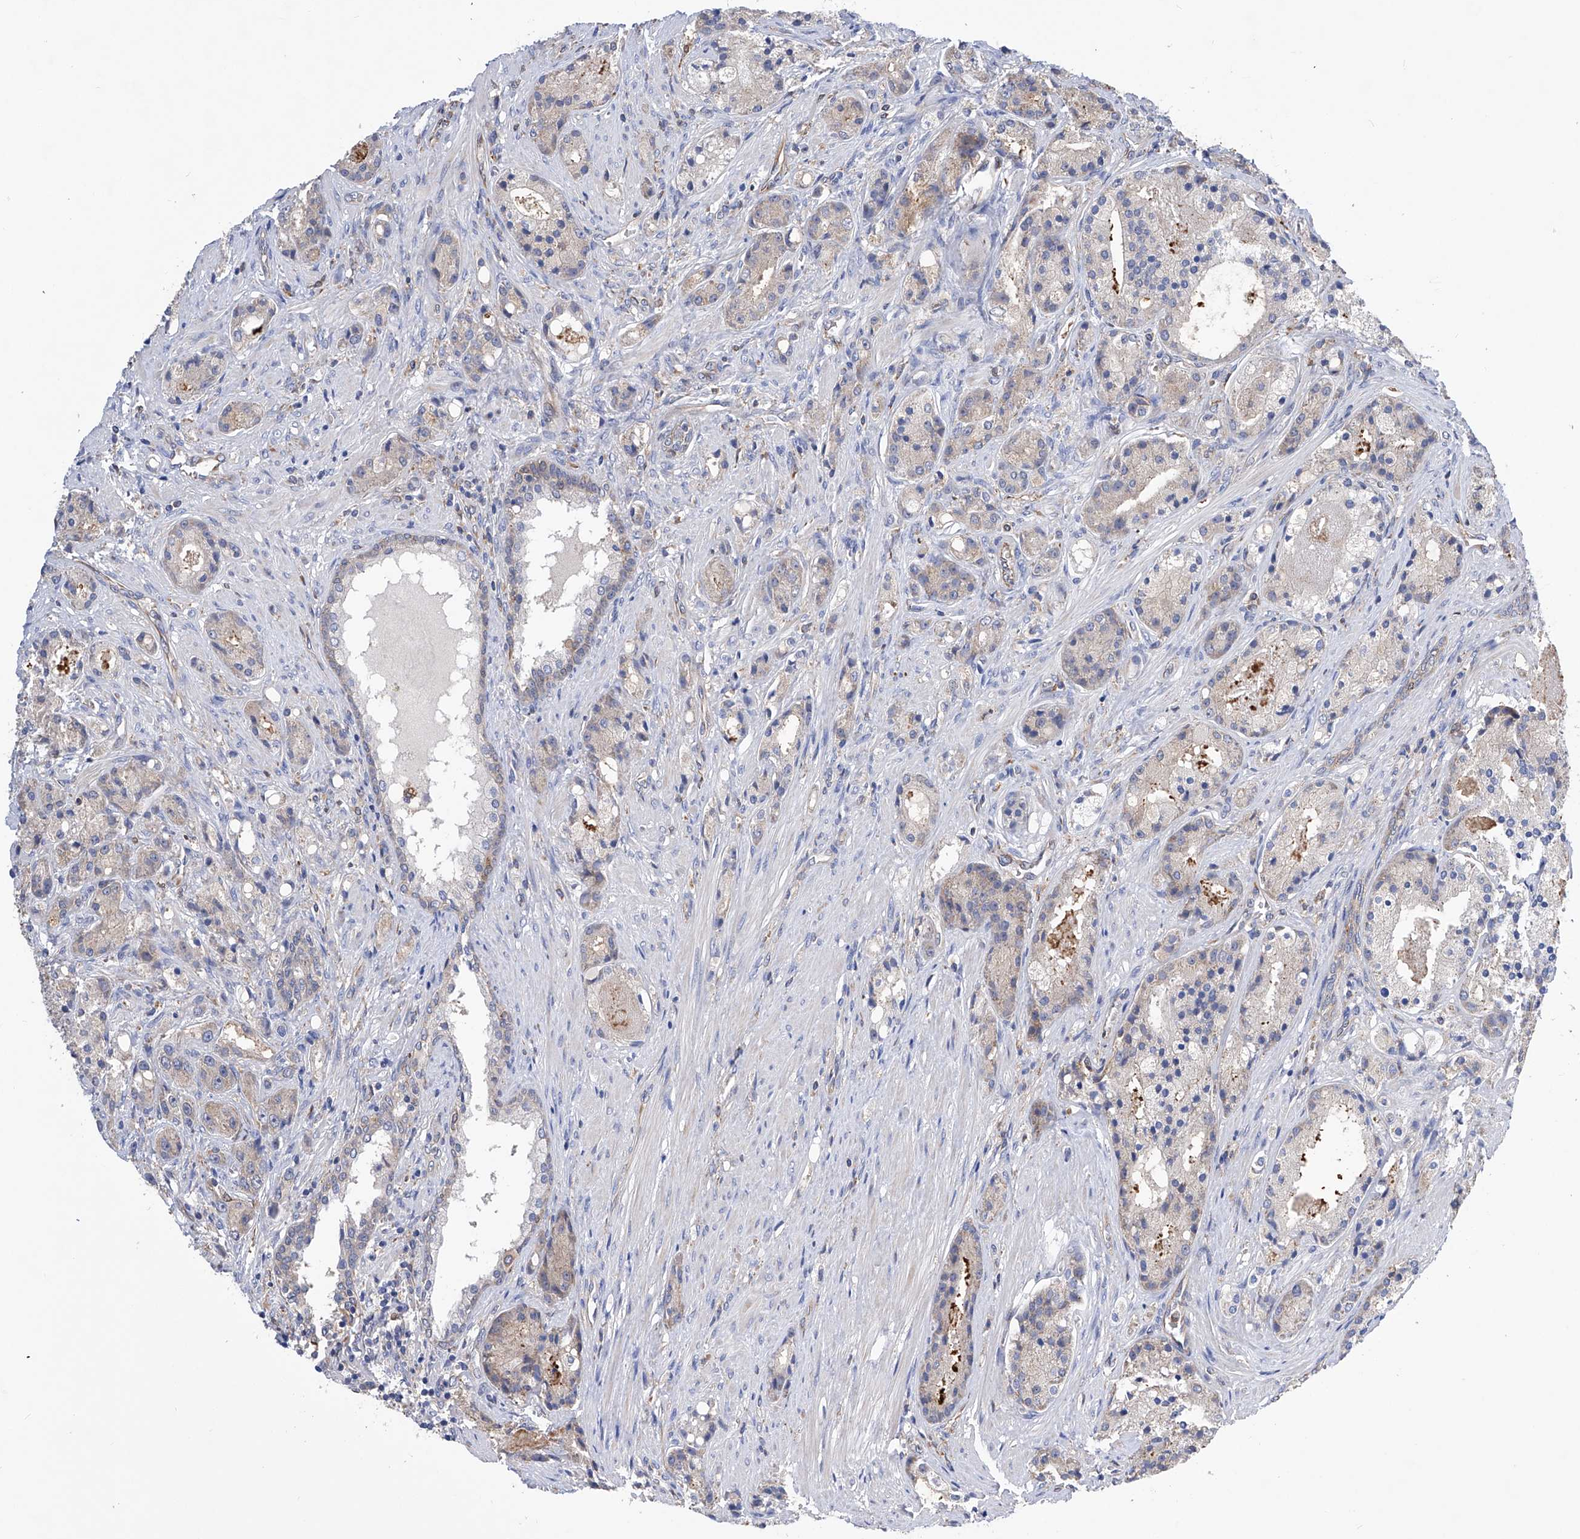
{"staining": {"intensity": "weak", "quantity": "<25%", "location": "cytoplasmic/membranous"}, "tissue": "prostate cancer", "cell_type": "Tumor cells", "image_type": "cancer", "snomed": [{"axis": "morphology", "description": "Adenocarcinoma, High grade"}, {"axis": "topography", "description": "Prostate"}], "caption": "Tumor cells are negative for protein expression in human prostate cancer (adenocarcinoma (high-grade)). The staining is performed using DAB (3,3'-diaminobenzidine) brown chromogen with nuclei counter-stained in using hematoxylin.", "gene": "SPATA20", "patient": {"sex": "male", "age": 60}}